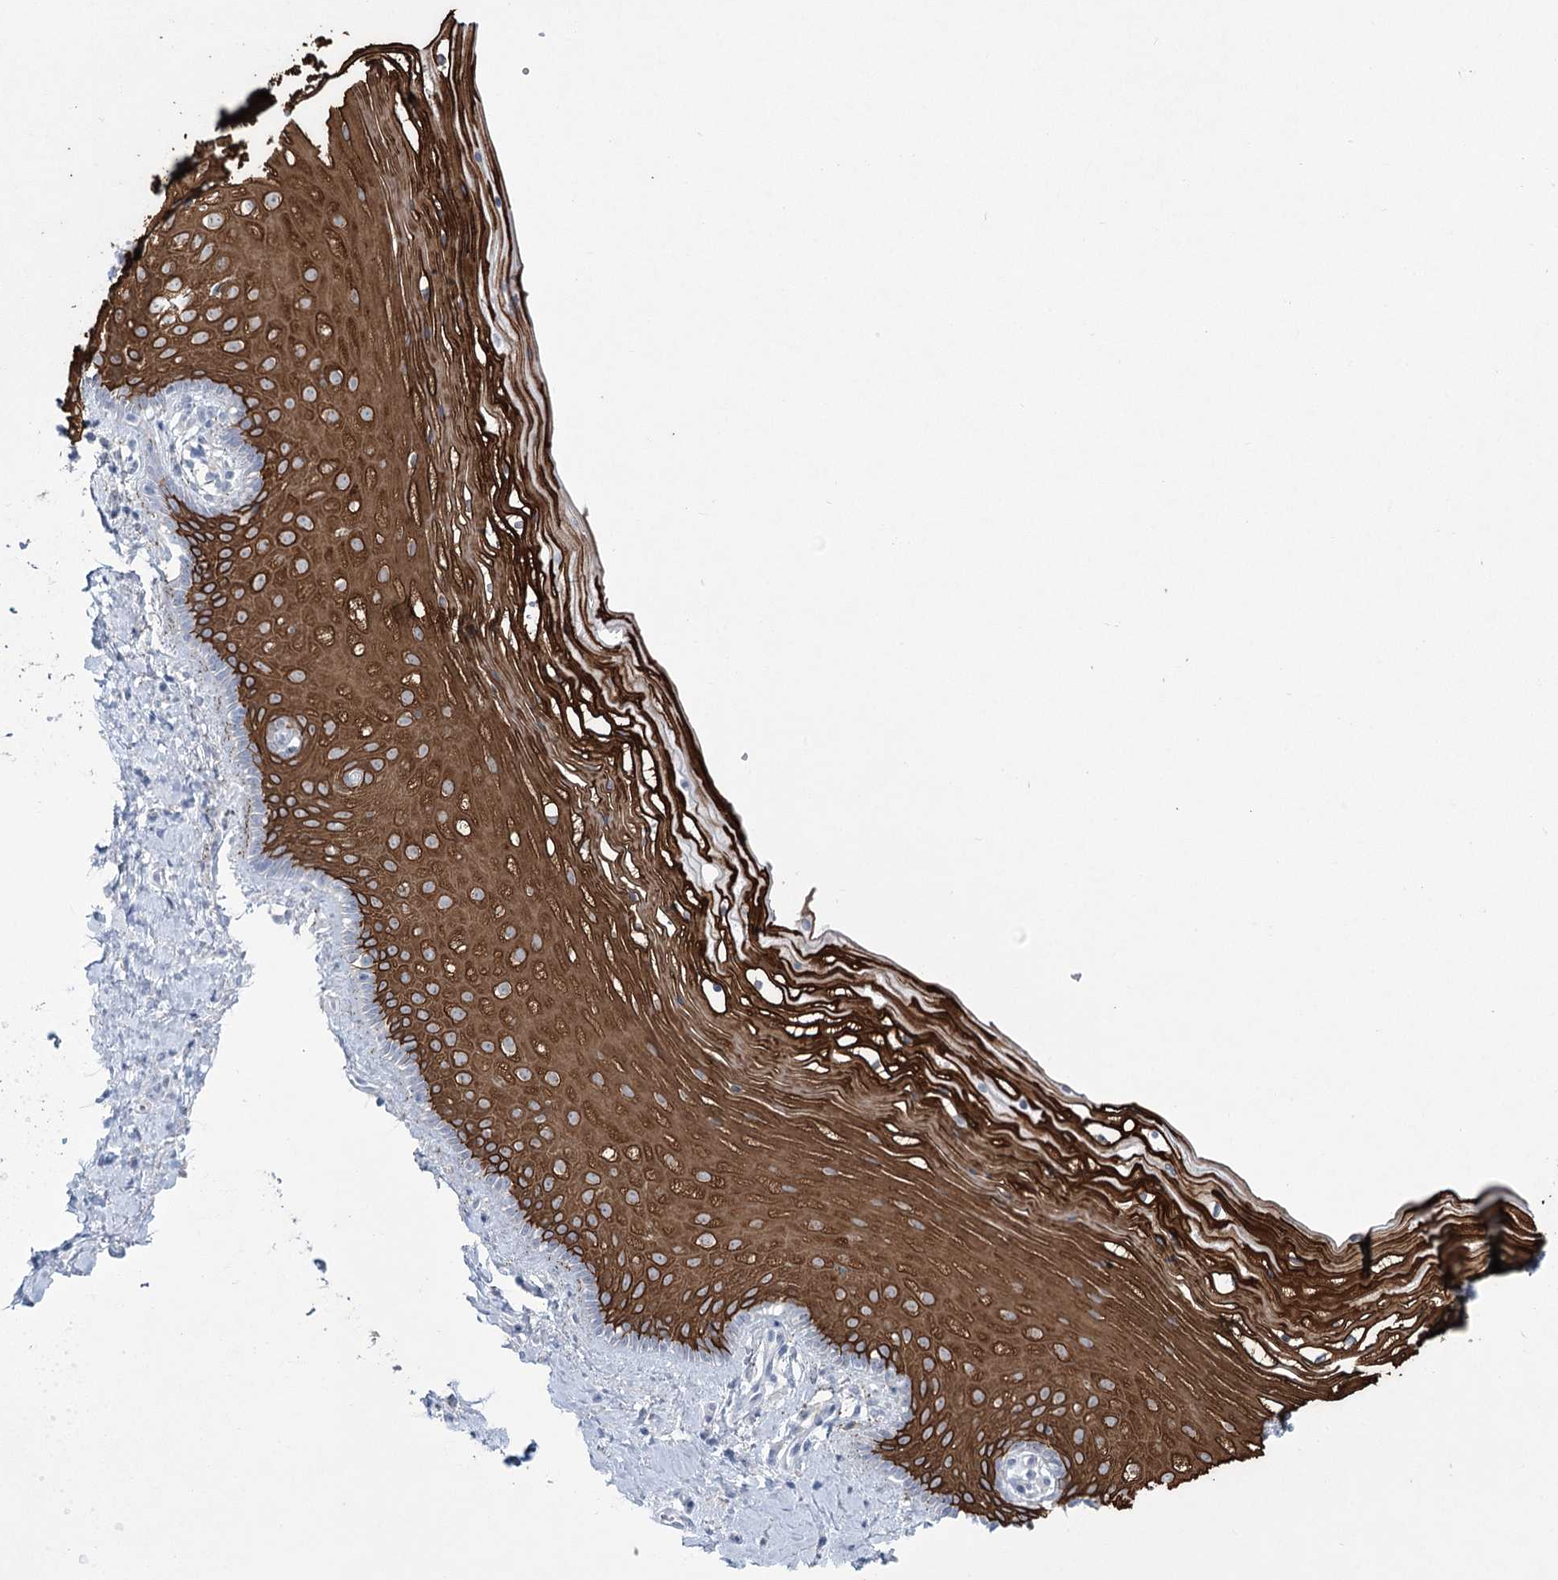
{"staining": {"intensity": "strong", "quantity": "25%-75%", "location": "cytoplasmic/membranous"}, "tissue": "vagina", "cell_type": "Squamous epithelial cells", "image_type": "normal", "snomed": [{"axis": "morphology", "description": "Normal tissue, NOS"}, {"axis": "topography", "description": "Vagina"}], "caption": "The image displays staining of benign vagina, revealing strong cytoplasmic/membranous protein expression (brown color) within squamous epithelial cells.", "gene": "CCDC88A", "patient": {"sex": "female", "age": 46}}